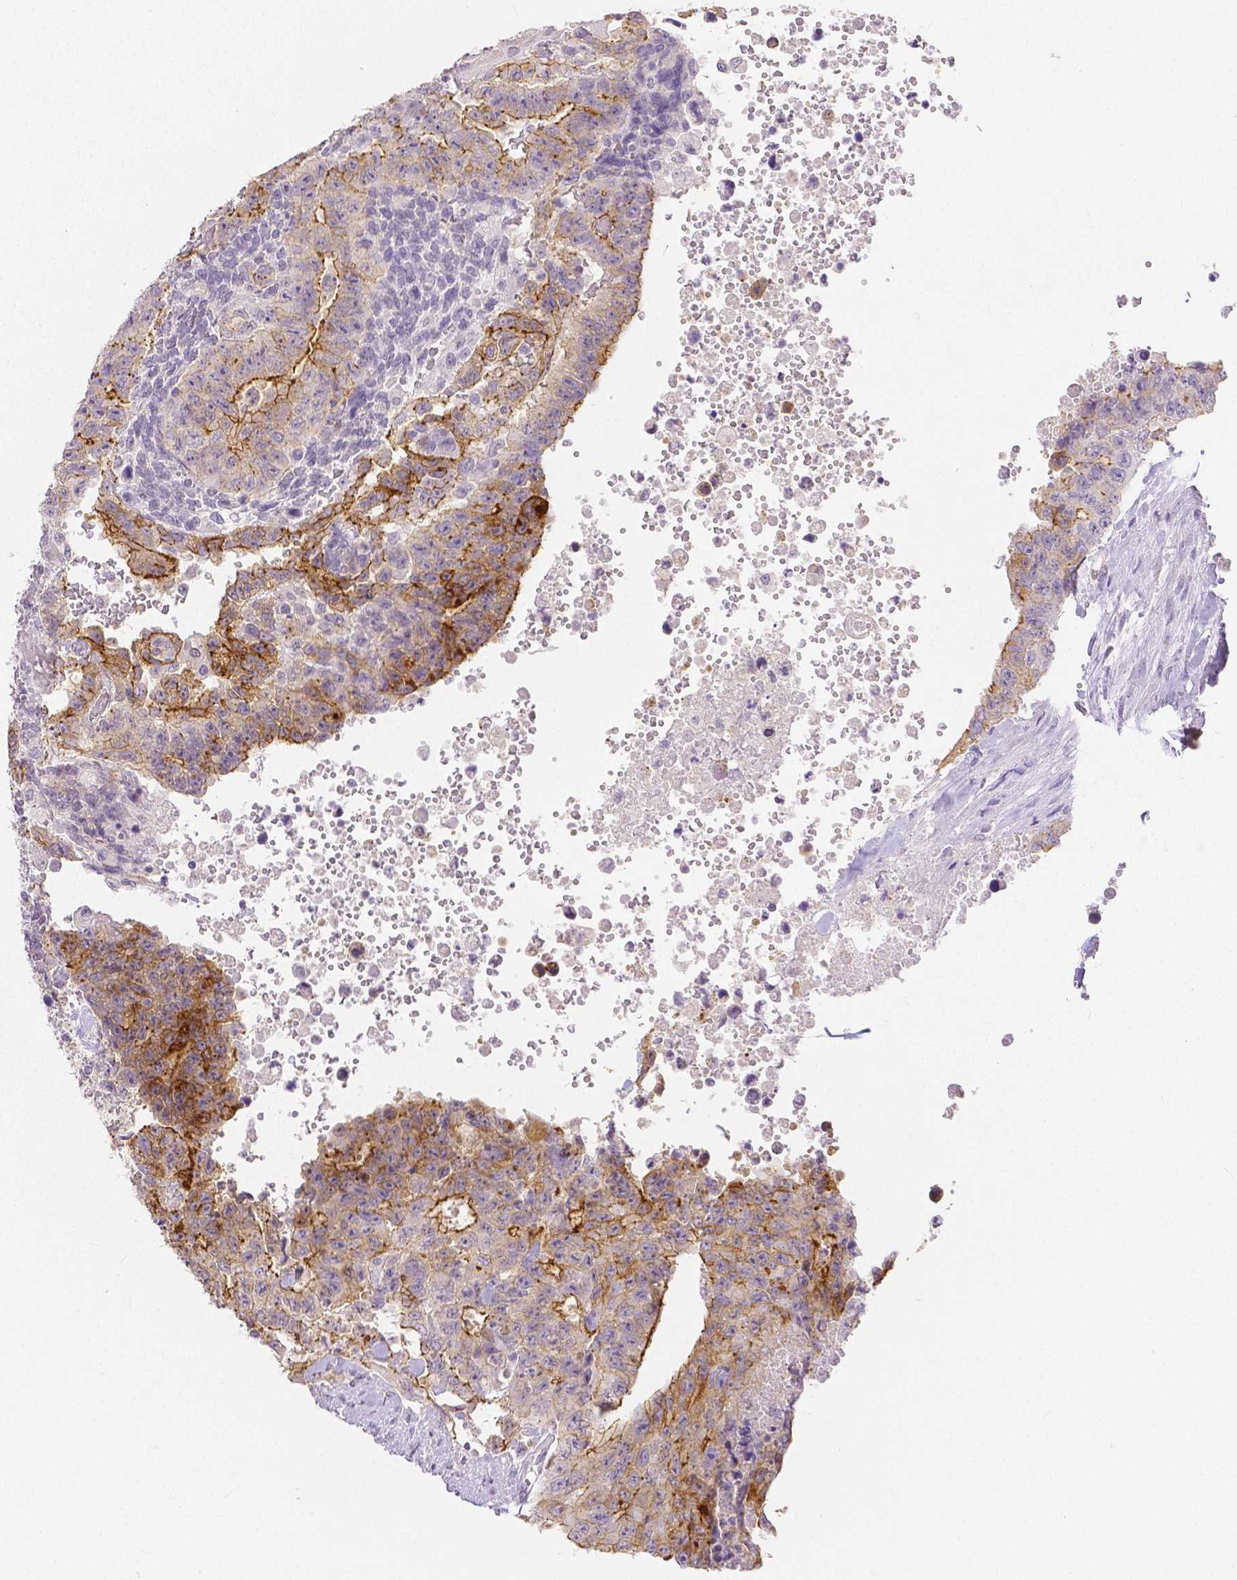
{"staining": {"intensity": "moderate", "quantity": "25%-75%", "location": "cytoplasmic/membranous"}, "tissue": "testis cancer", "cell_type": "Tumor cells", "image_type": "cancer", "snomed": [{"axis": "morphology", "description": "Carcinoma, Embryonal, NOS"}, {"axis": "topography", "description": "Testis"}], "caption": "DAB immunohistochemical staining of testis embryonal carcinoma exhibits moderate cytoplasmic/membranous protein staining in about 25%-75% of tumor cells. (Brightfield microscopy of DAB IHC at high magnification).", "gene": "OCLN", "patient": {"sex": "male", "age": 24}}